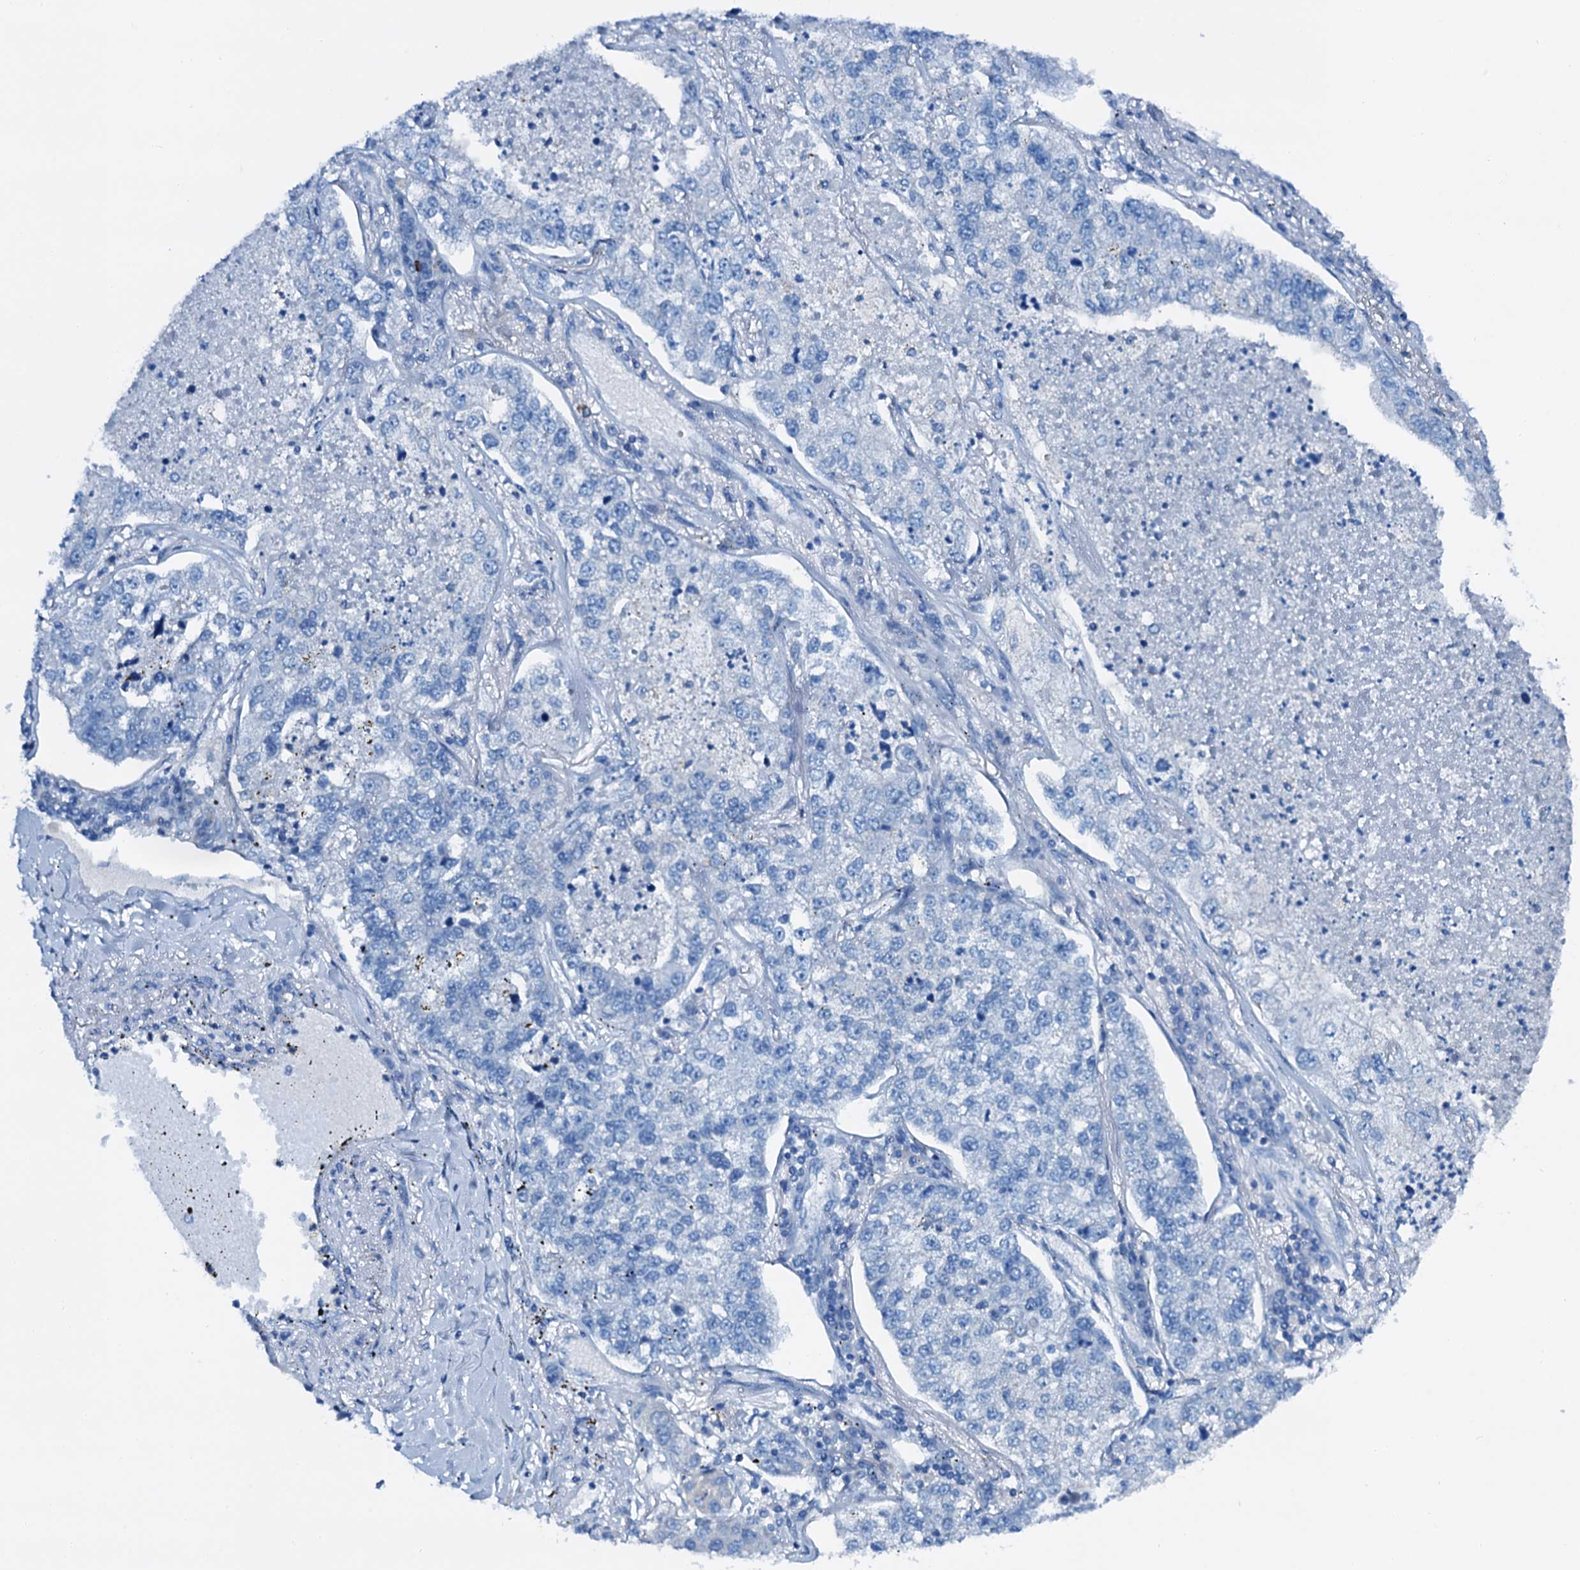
{"staining": {"intensity": "negative", "quantity": "none", "location": "none"}, "tissue": "lung cancer", "cell_type": "Tumor cells", "image_type": "cancer", "snomed": [{"axis": "morphology", "description": "Adenocarcinoma, NOS"}, {"axis": "topography", "description": "Lung"}], "caption": "A histopathology image of human lung cancer (adenocarcinoma) is negative for staining in tumor cells.", "gene": "C1QTNF4", "patient": {"sex": "male", "age": 49}}